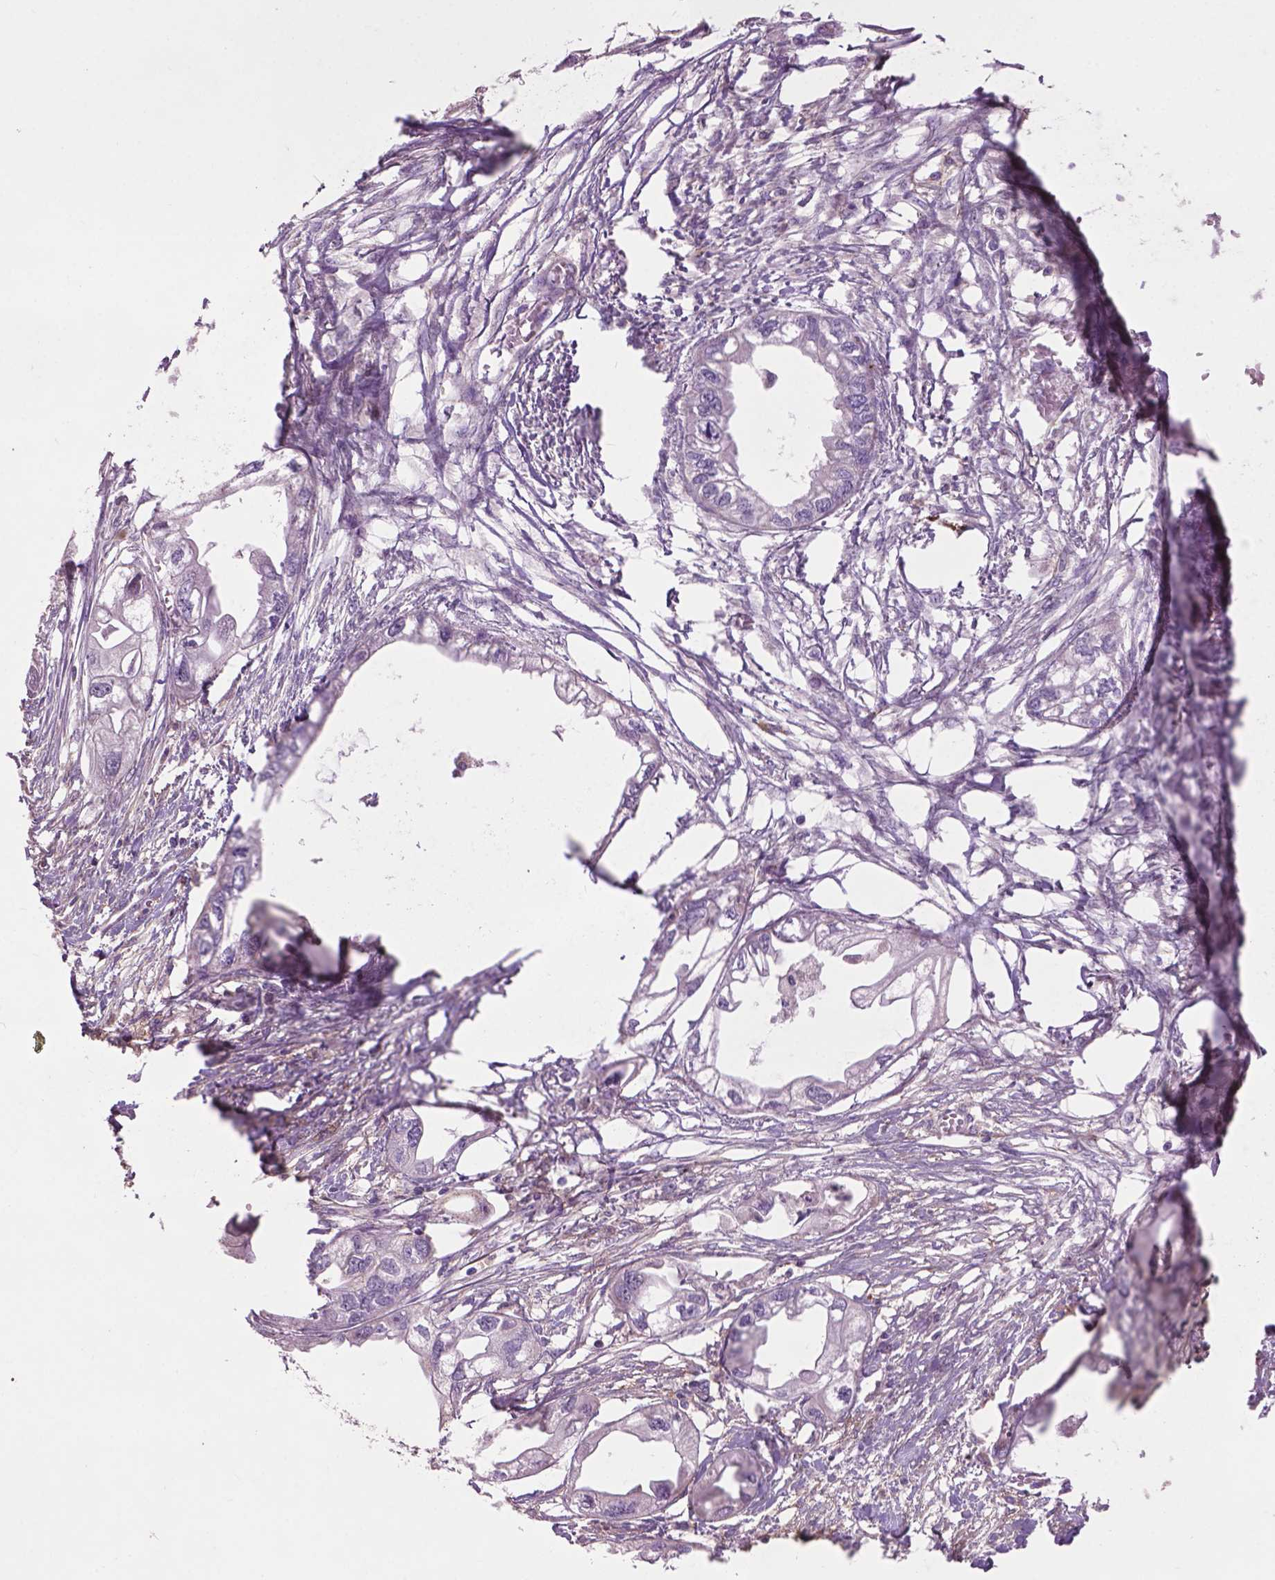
{"staining": {"intensity": "negative", "quantity": "none", "location": "none"}, "tissue": "endometrial cancer", "cell_type": "Tumor cells", "image_type": "cancer", "snomed": [{"axis": "morphology", "description": "Adenocarcinoma, NOS"}, {"axis": "morphology", "description": "Adenocarcinoma, metastatic, NOS"}, {"axis": "topography", "description": "Adipose tissue"}, {"axis": "topography", "description": "Endometrium"}], "caption": "Immunohistochemistry (IHC) photomicrograph of neoplastic tissue: endometrial cancer stained with DAB shows no significant protein staining in tumor cells.", "gene": "LRRC3C", "patient": {"sex": "female", "age": 67}}